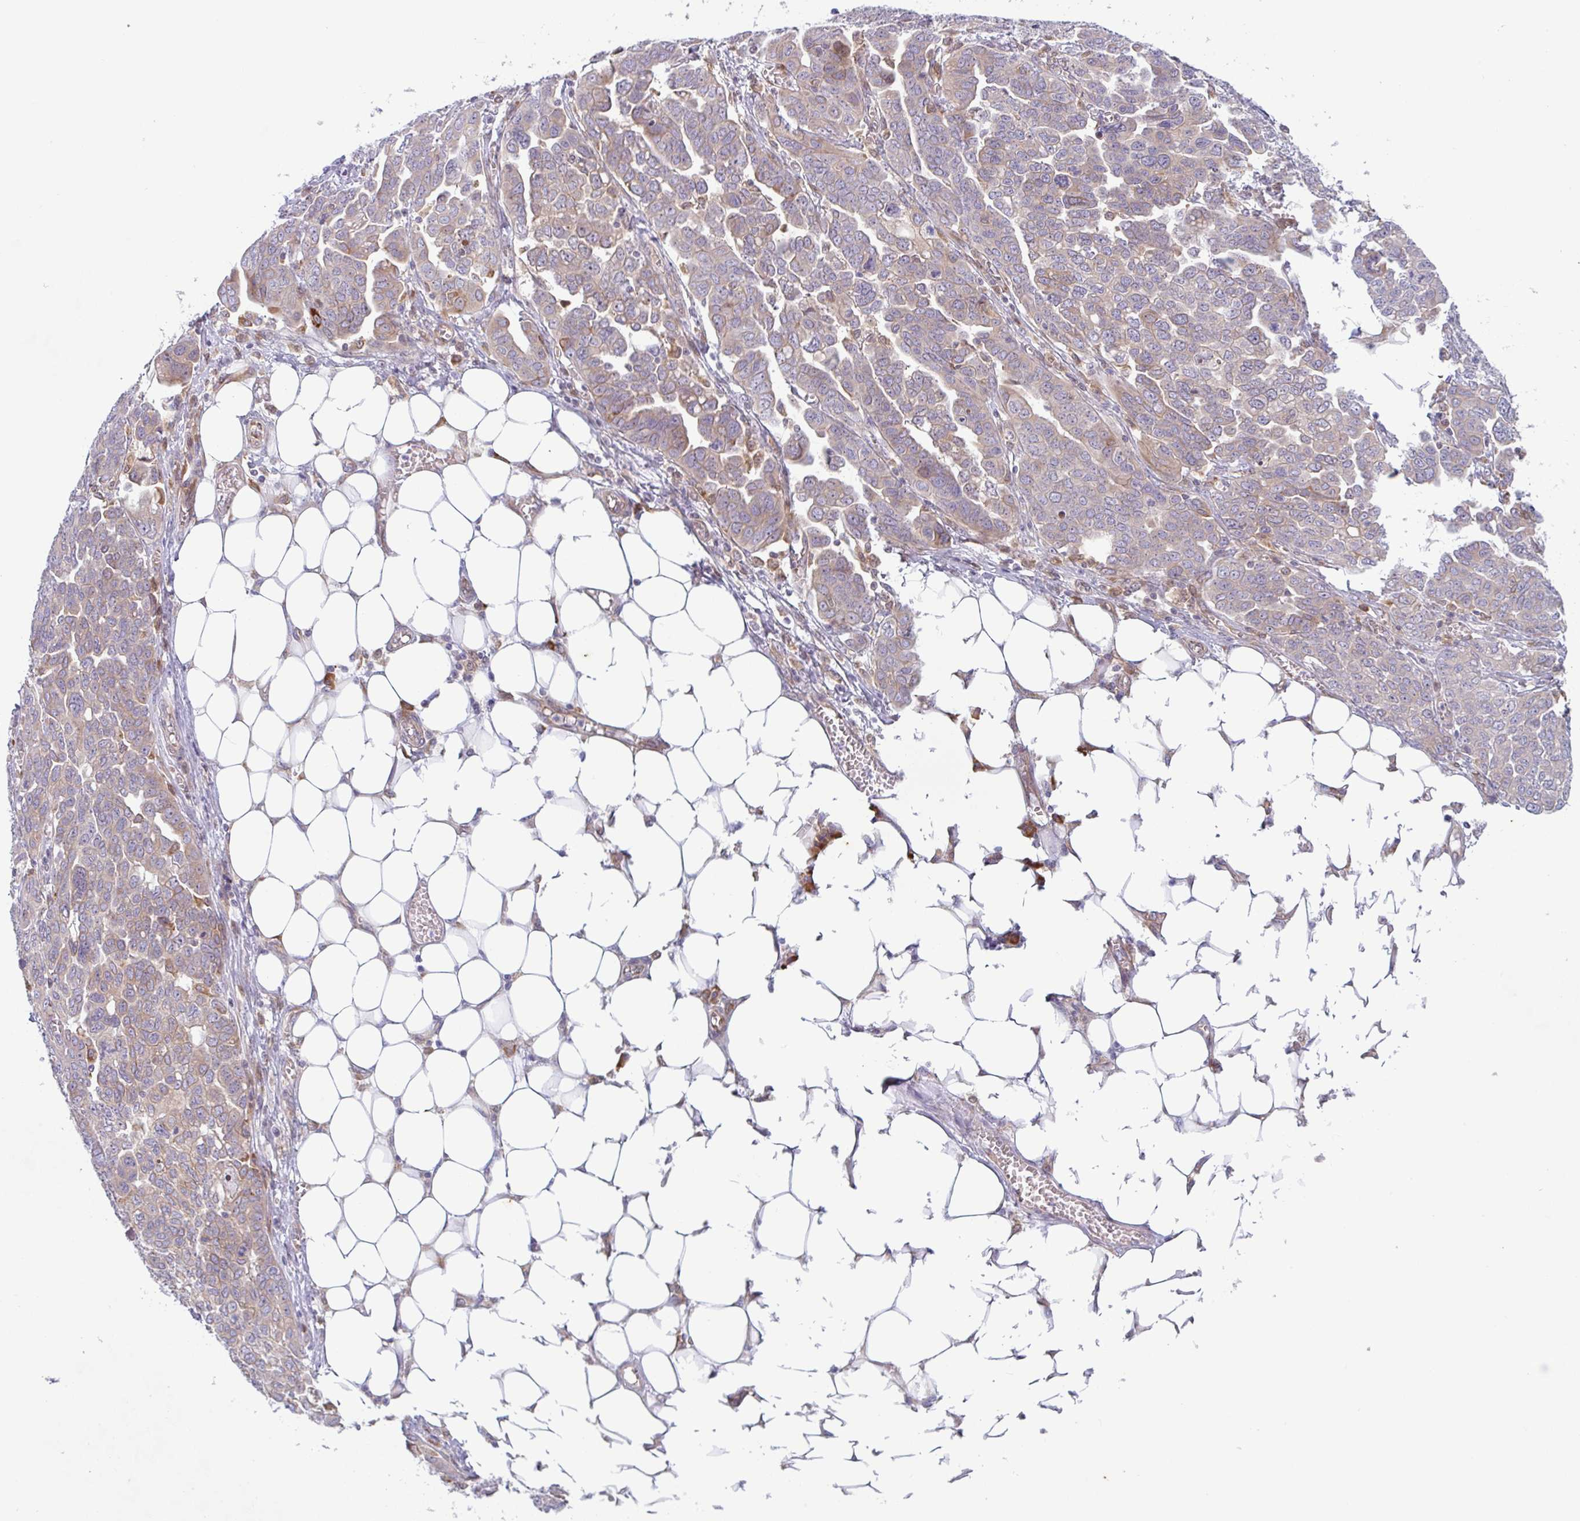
{"staining": {"intensity": "moderate", "quantity": "<25%", "location": "cytoplasmic/membranous"}, "tissue": "ovarian cancer", "cell_type": "Tumor cells", "image_type": "cancer", "snomed": [{"axis": "morphology", "description": "Cystadenocarcinoma, serous, NOS"}, {"axis": "topography", "description": "Ovary"}], "caption": "An IHC micrograph of neoplastic tissue is shown. Protein staining in brown shows moderate cytoplasmic/membranous positivity in ovarian cancer within tumor cells. The protein is shown in brown color, while the nuclei are stained blue.", "gene": "RIT1", "patient": {"sex": "female", "age": 59}}